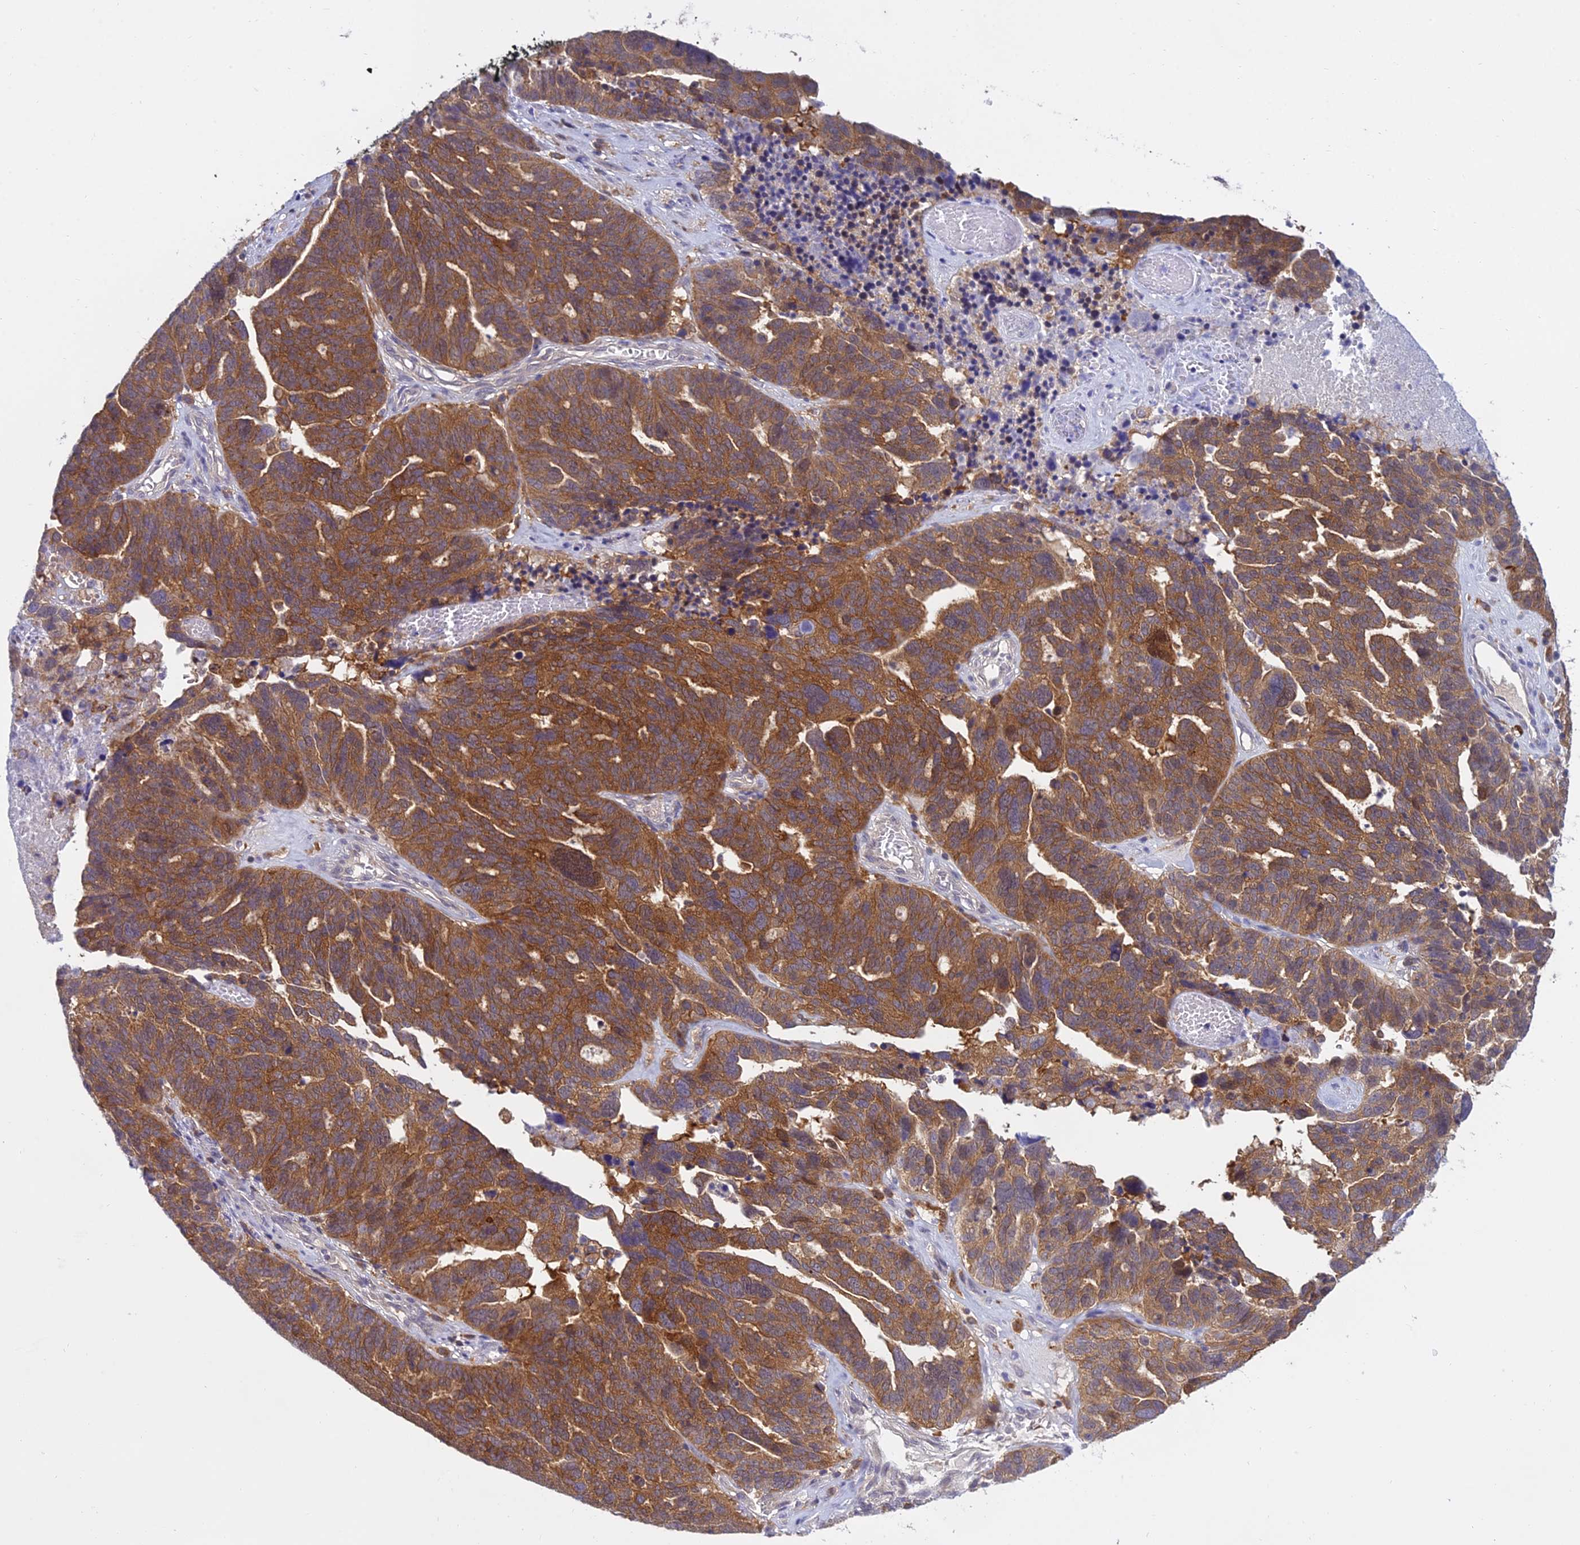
{"staining": {"intensity": "moderate", "quantity": ">75%", "location": "cytoplasmic/membranous"}, "tissue": "ovarian cancer", "cell_type": "Tumor cells", "image_type": "cancer", "snomed": [{"axis": "morphology", "description": "Cystadenocarcinoma, serous, NOS"}, {"axis": "topography", "description": "Ovary"}], "caption": "Ovarian cancer stained for a protein (brown) displays moderate cytoplasmic/membranous positive staining in about >75% of tumor cells.", "gene": "UBE2G1", "patient": {"sex": "female", "age": 59}}